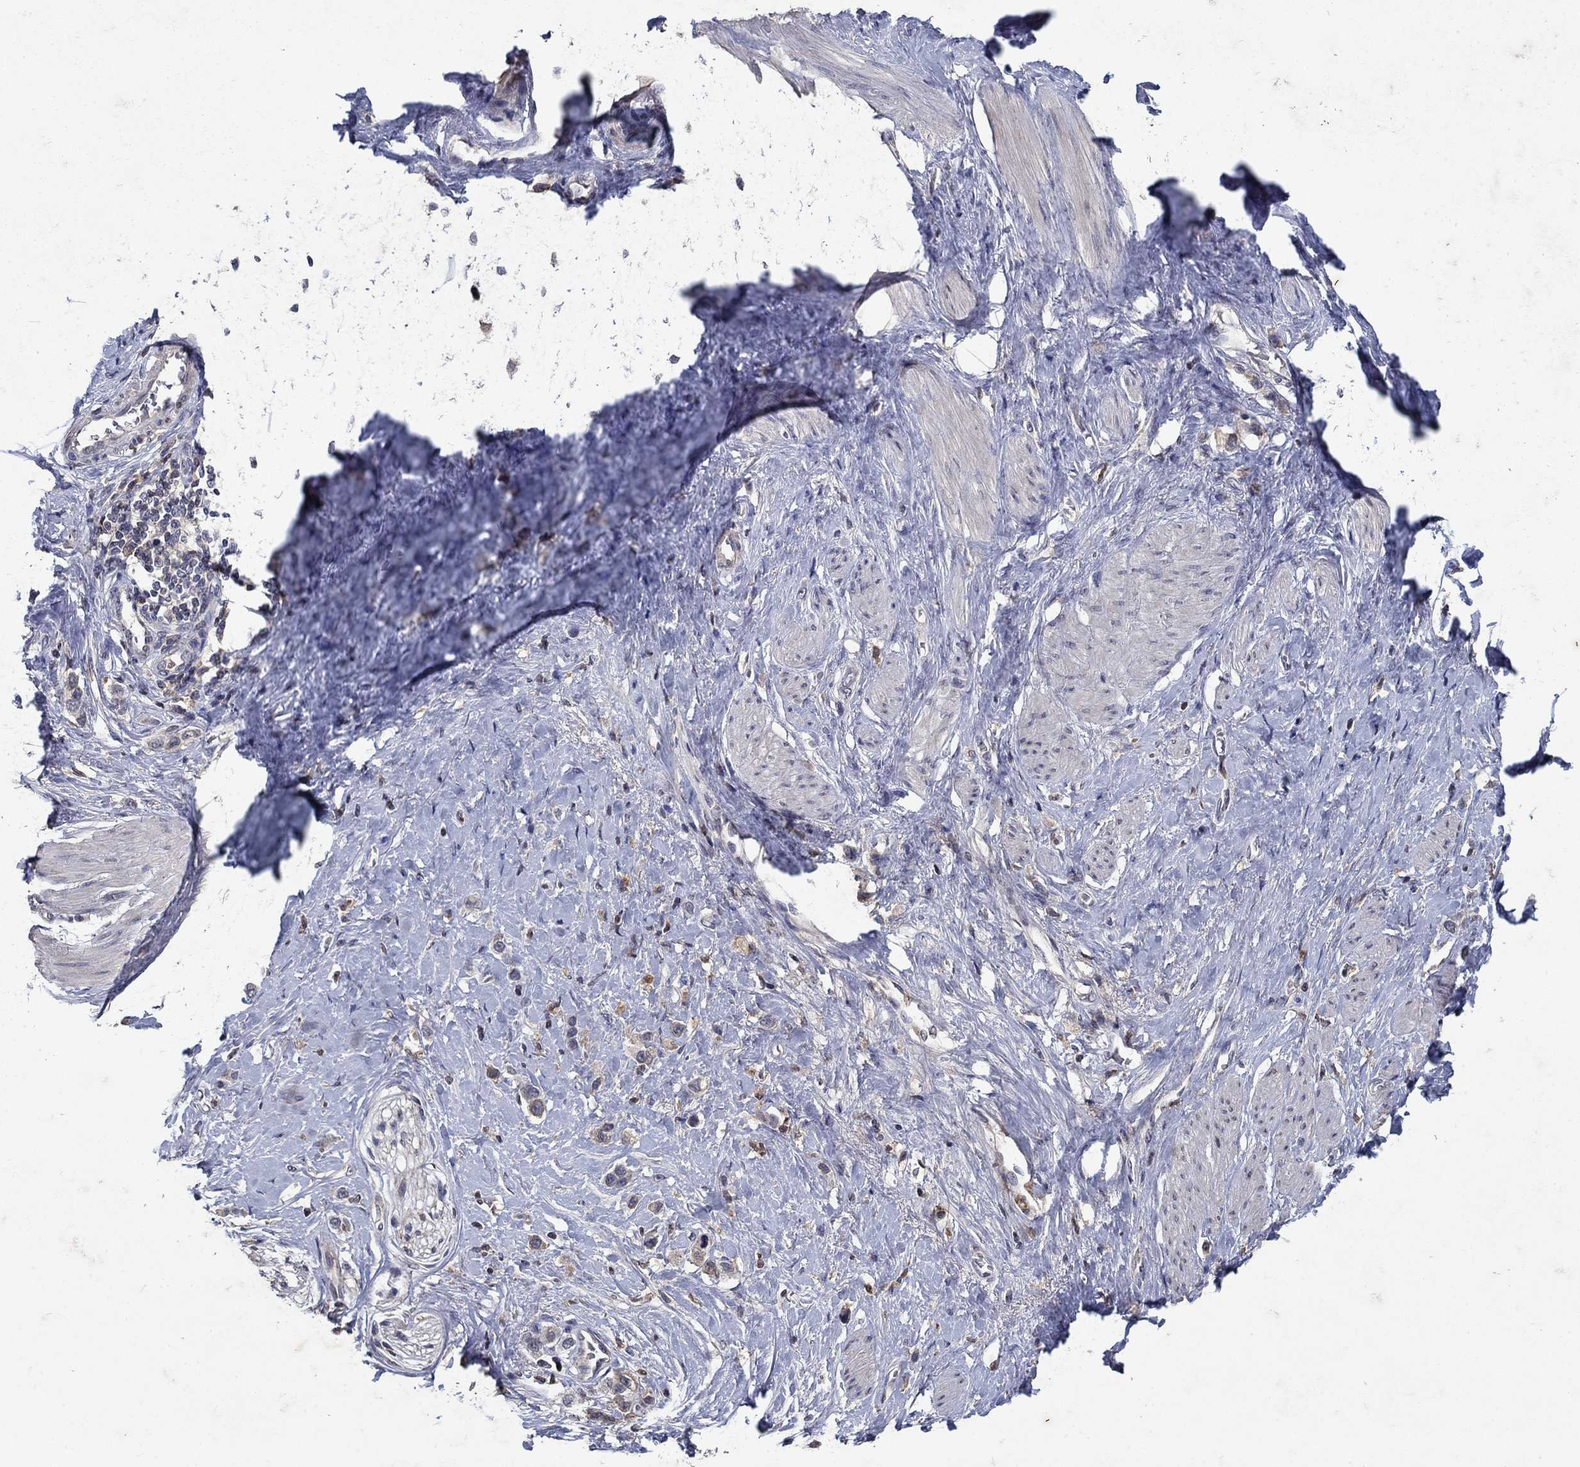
{"staining": {"intensity": "negative", "quantity": "none", "location": "none"}, "tissue": "stomach cancer", "cell_type": "Tumor cells", "image_type": "cancer", "snomed": [{"axis": "morphology", "description": "Normal tissue, NOS"}, {"axis": "morphology", "description": "Adenocarcinoma, NOS"}, {"axis": "morphology", "description": "Adenocarcinoma, High grade"}, {"axis": "topography", "description": "Stomach, upper"}, {"axis": "topography", "description": "Stomach"}], "caption": "This is an IHC image of stomach cancer (adenocarcinoma). There is no expression in tumor cells.", "gene": "NPC2", "patient": {"sex": "female", "age": 65}}